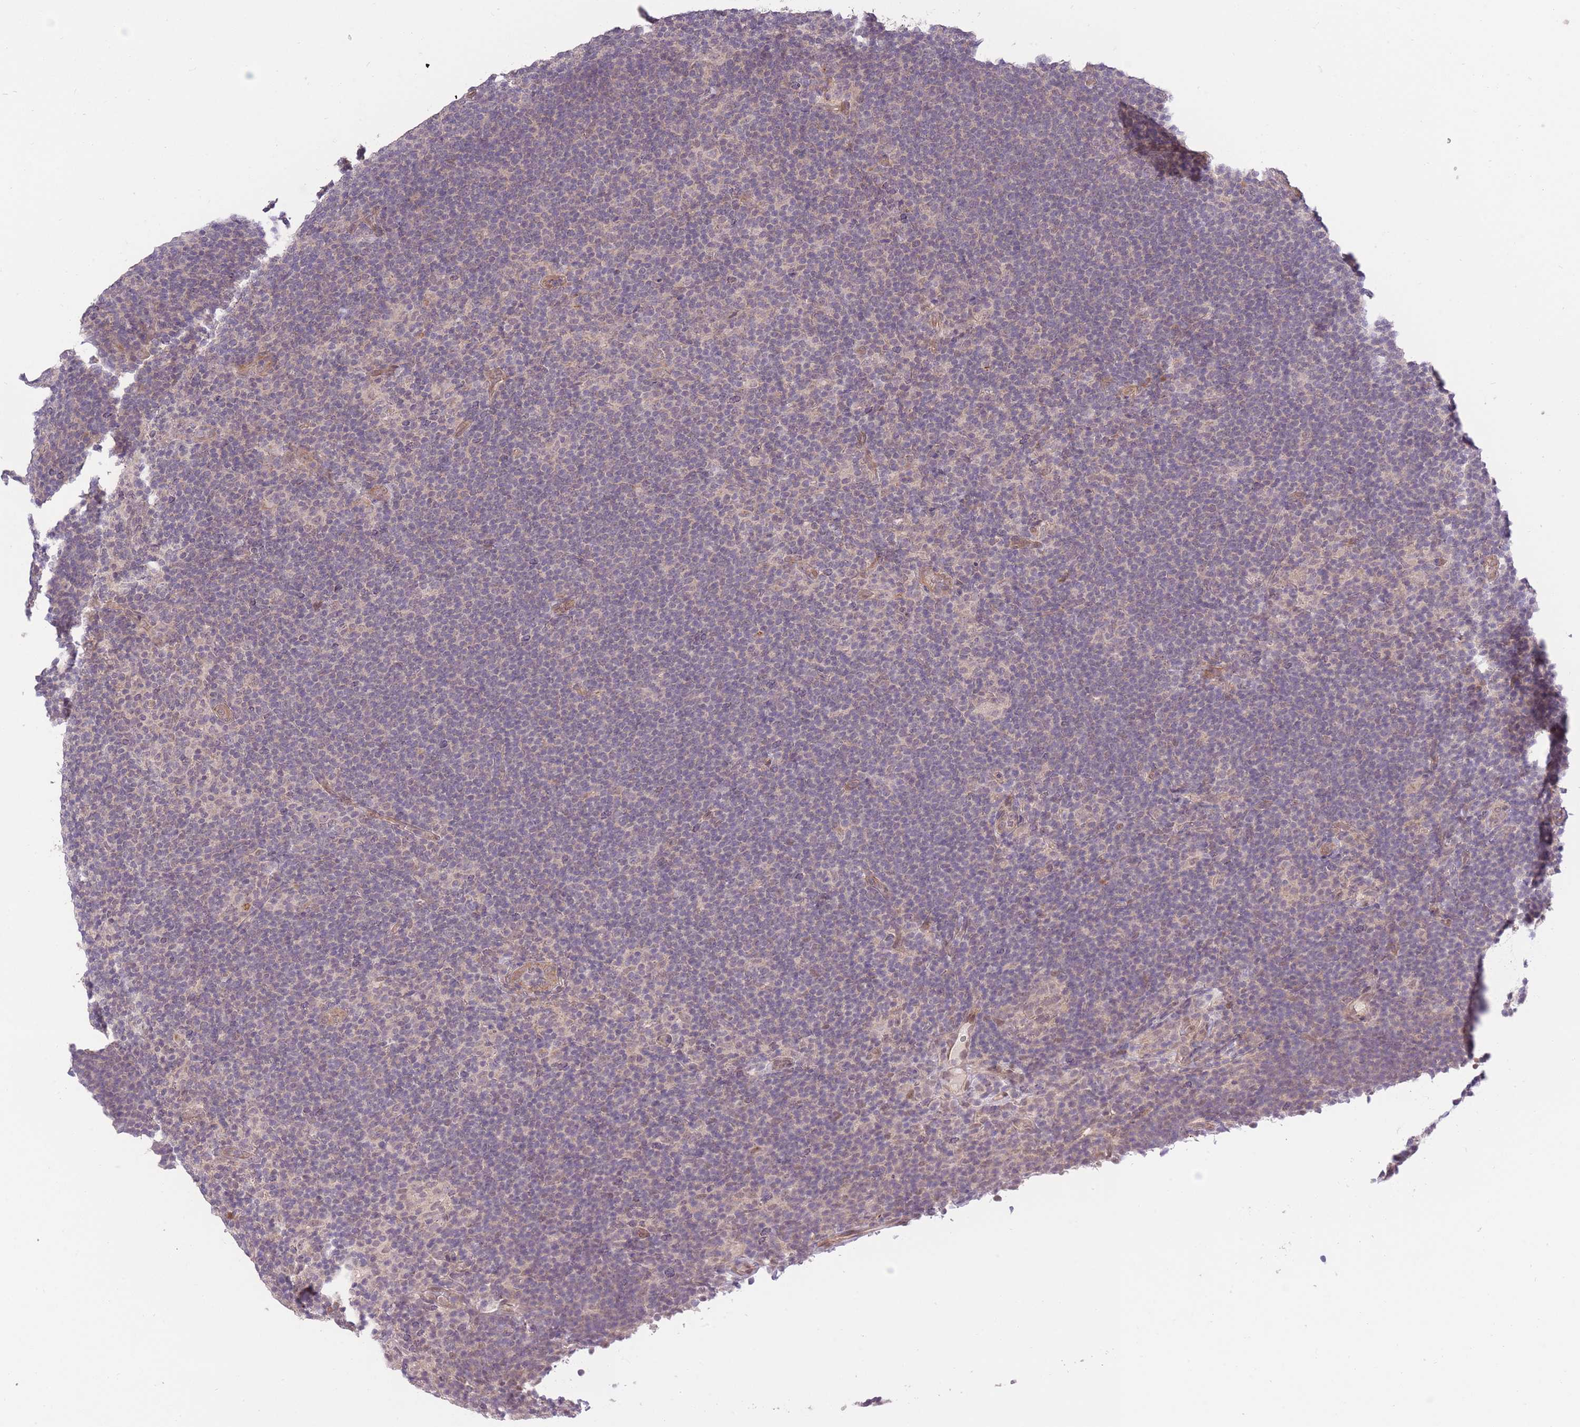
{"staining": {"intensity": "negative", "quantity": "none", "location": "none"}, "tissue": "lymphoma", "cell_type": "Tumor cells", "image_type": "cancer", "snomed": [{"axis": "morphology", "description": "Hodgkin's disease, NOS"}, {"axis": "topography", "description": "Lymph node"}], "caption": "Tumor cells show no significant protein staining in lymphoma.", "gene": "ELOA2", "patient": {"sex": "female", "age": 57}}